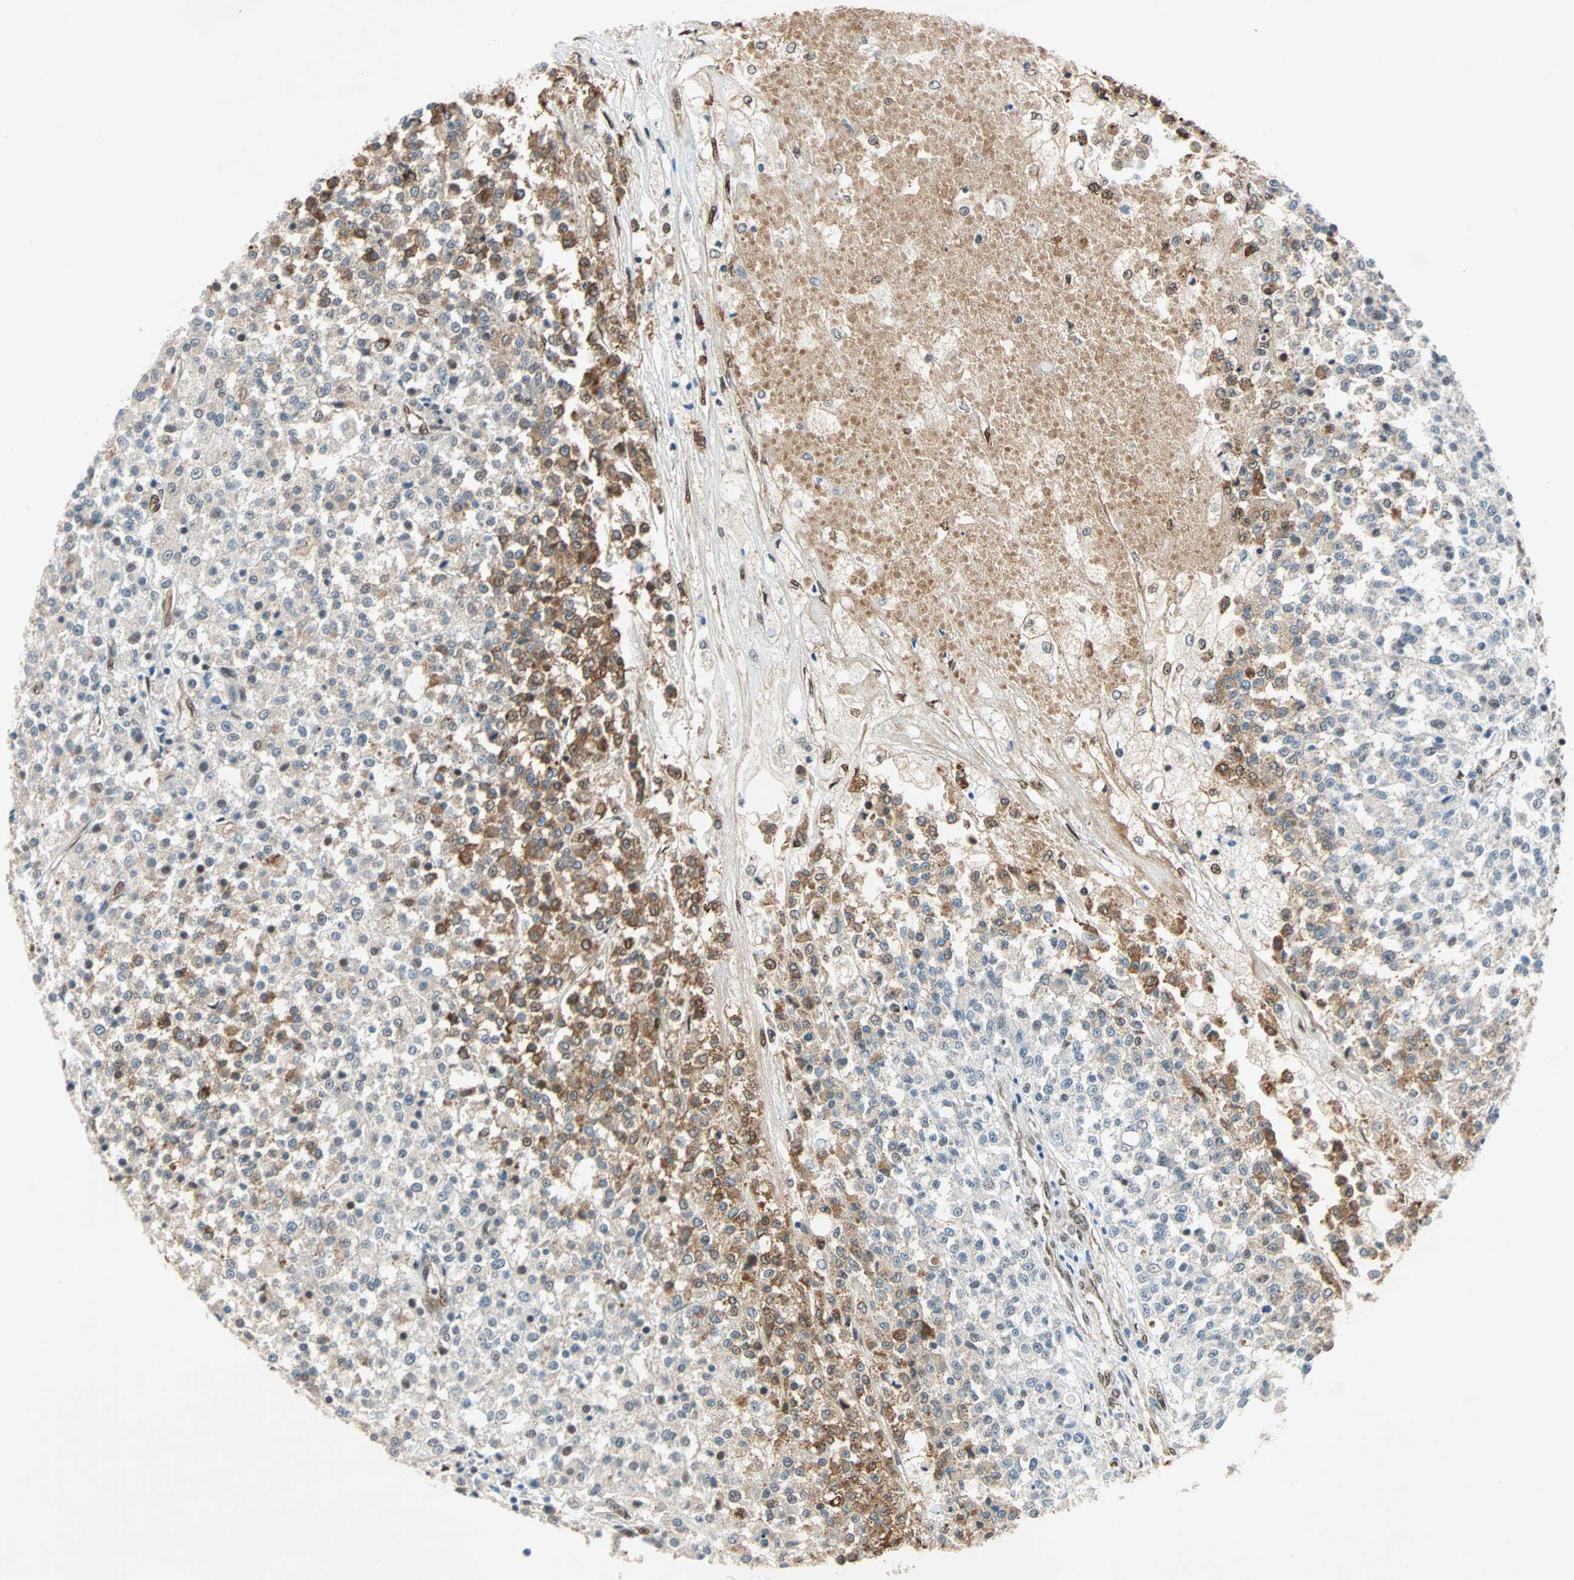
{"staining": {"intensity": "moderate", "quantity": "25%-75%", "location": "cytoplasmic/membranous"}, "tissue": "testis cancer", "cell_type": "Tumor cells", "image_type": "cancer", "snomed": [{"axis": "morphology", "description": "Seminoma, NOS"}, {"axis": "topography", "description": "Testis"}], "caption": "This histopathology image reveals immunohistochemistry (IHC) staining of testis cancer (seminoma), with medium moderate cytoplasmic/membranous positivity in approximately 25%-75% of tumor cells.", "gene": "WWTR1", "patient": {"sex": "male", "age": 59}}